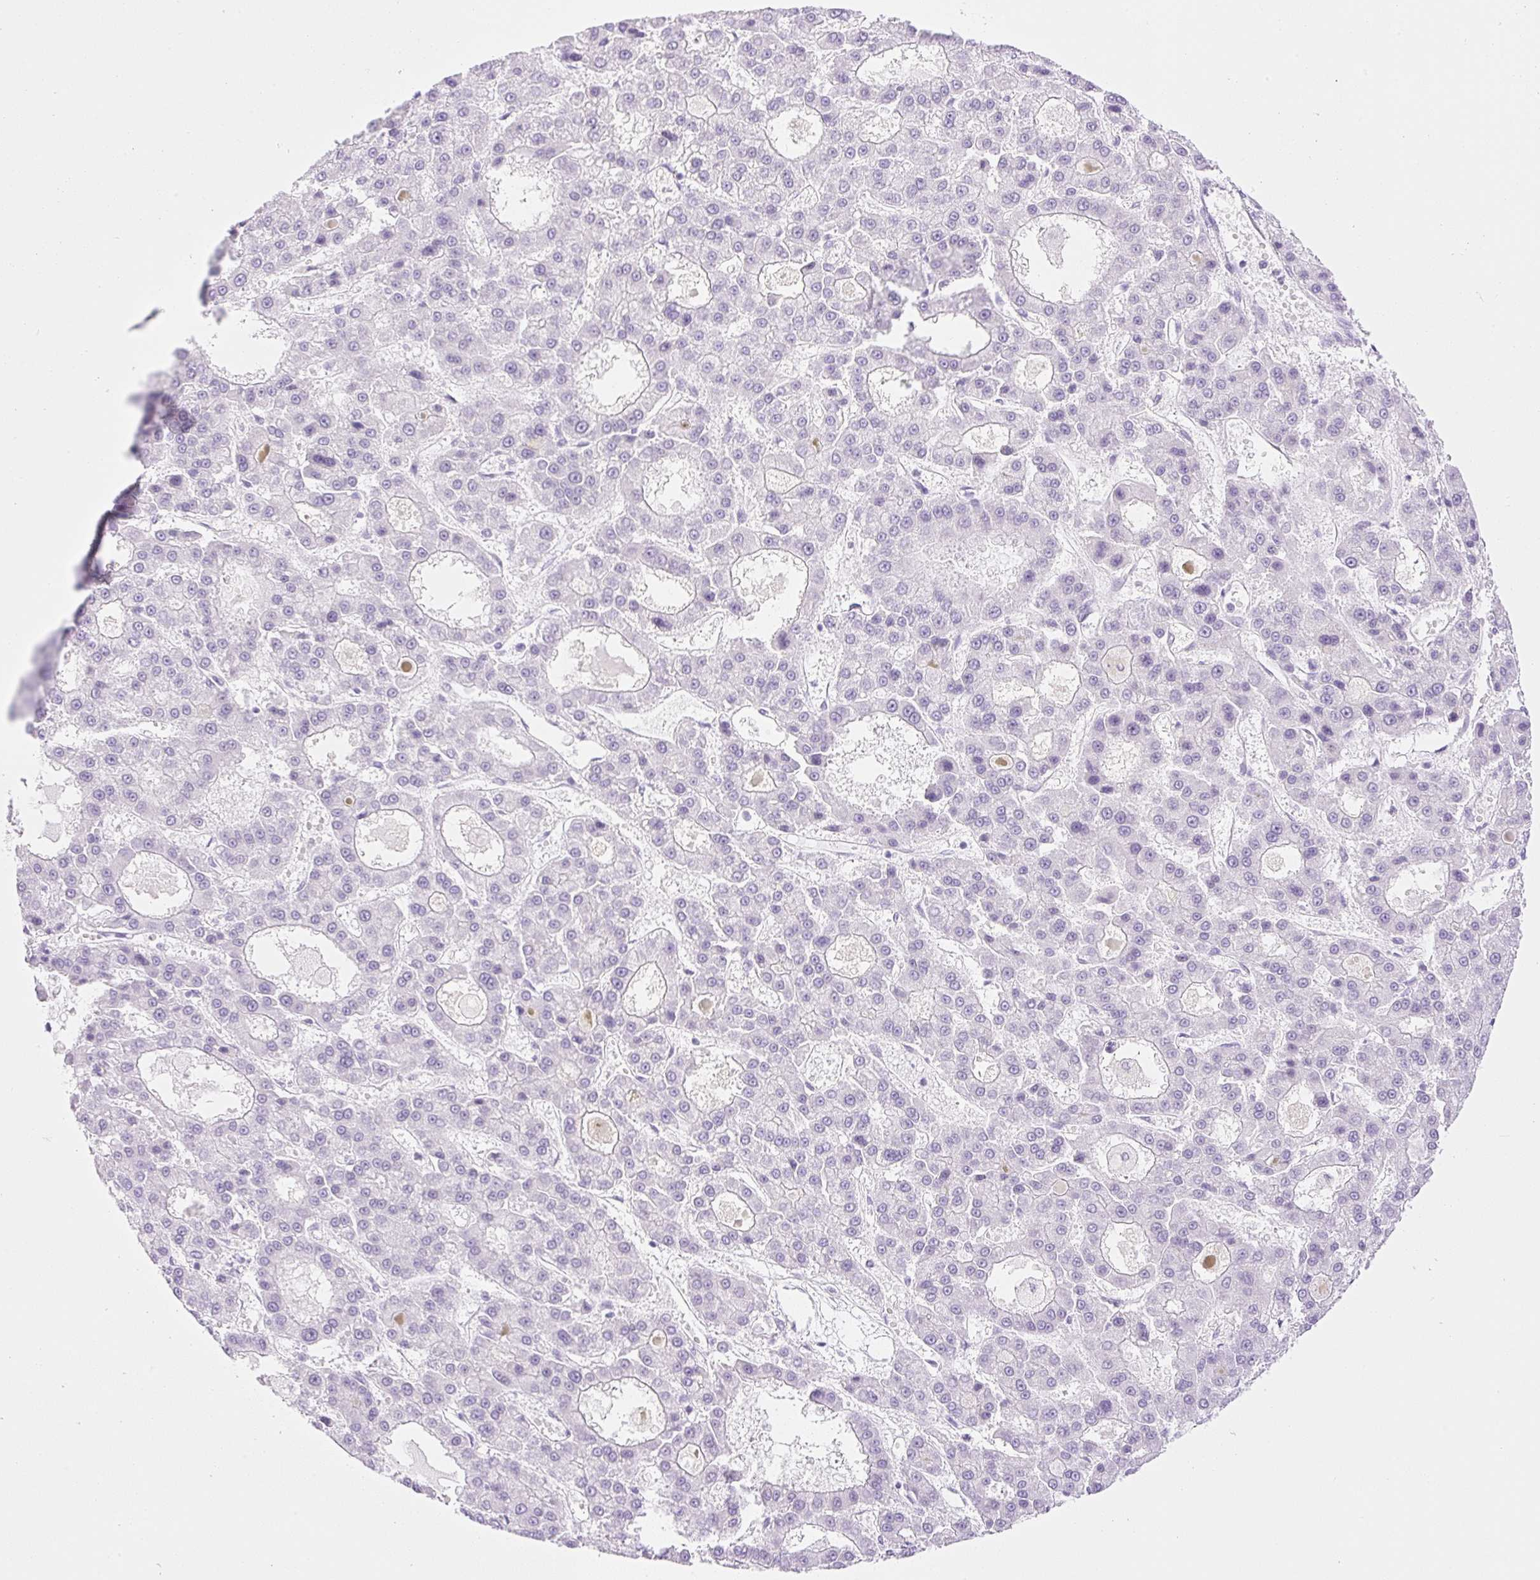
{"staining": {"intensity": "negative", "quantity": "none", "location": "none"}, "tissue": "liver cancer", "cell_type": "Tumor cells", "image_type": "cancer", "snomed": [{"axis": "morphology", "description": "Carcinoma, Hepatocellular, NOS"}, {"axis": "topography", "description": "Liver"}], "caption": "Immunohistochemistry photomicrograph of human liver cancer (hepatocellular carcinoma) stained for a protein (brown), which reveals no staining in tumor cells.", "gene": "SPRR4", "patient": {"sex": "male", "age": 70}}